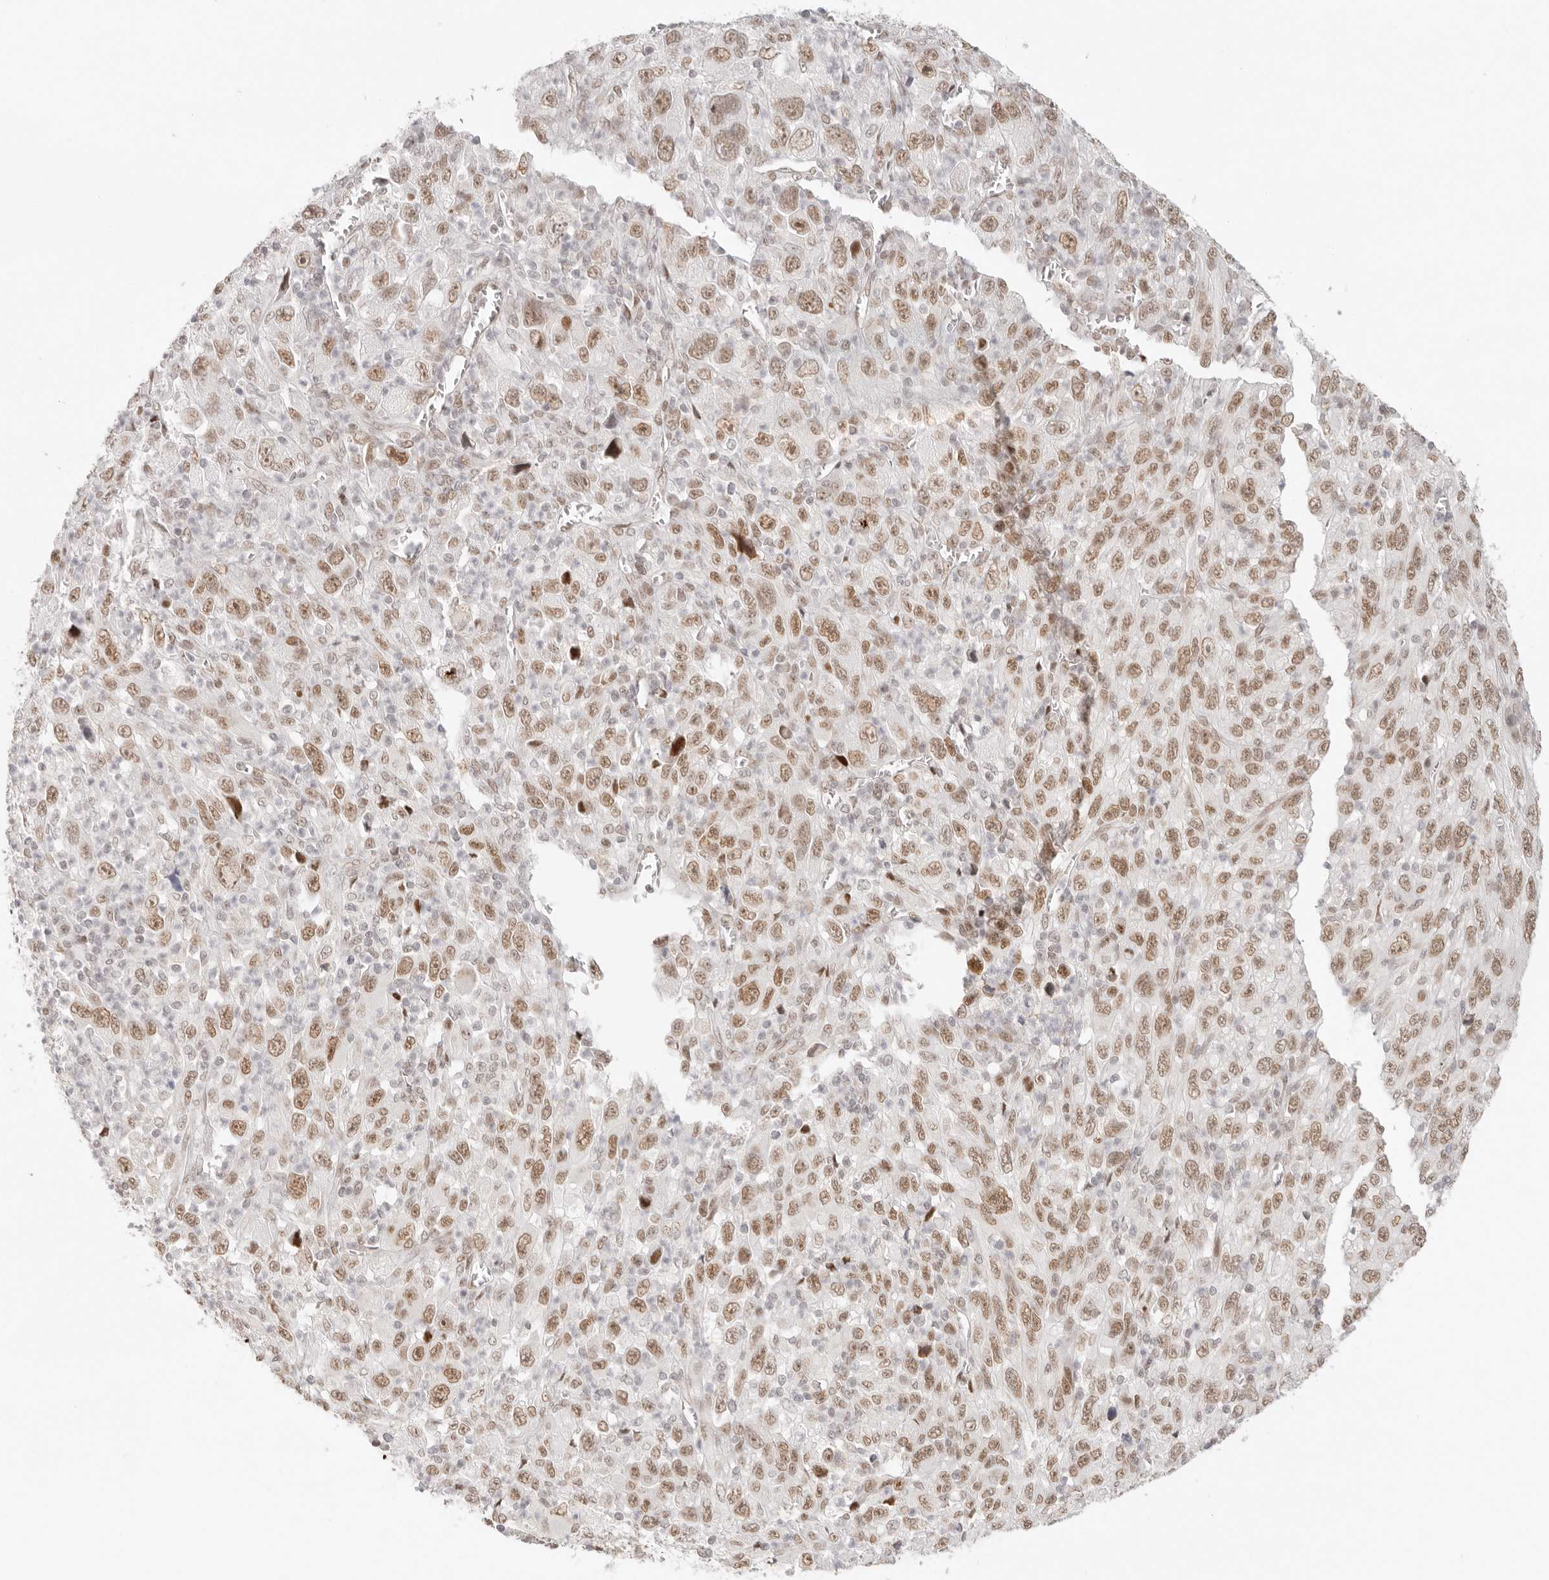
{"staining": {"intensity": "moderate", "quantity": ">75%", "location": "nuclear"}, "tissue": "melanoma", "cell_type": "Tumor cells", "image_type": "cancer", "snomed": [{"axis": "morphology", "description": "Malignant melanoma, Metastatic site"}, {"axis": "topography", "description": "Skin"}], "caption": "Brown immunohistochemical staining in human melanoma shows moderate nuclear positivity in approximately >75% of tumor cells.", "gene": "HOXC5", "patient": {"sex": "female", "age": 56}}